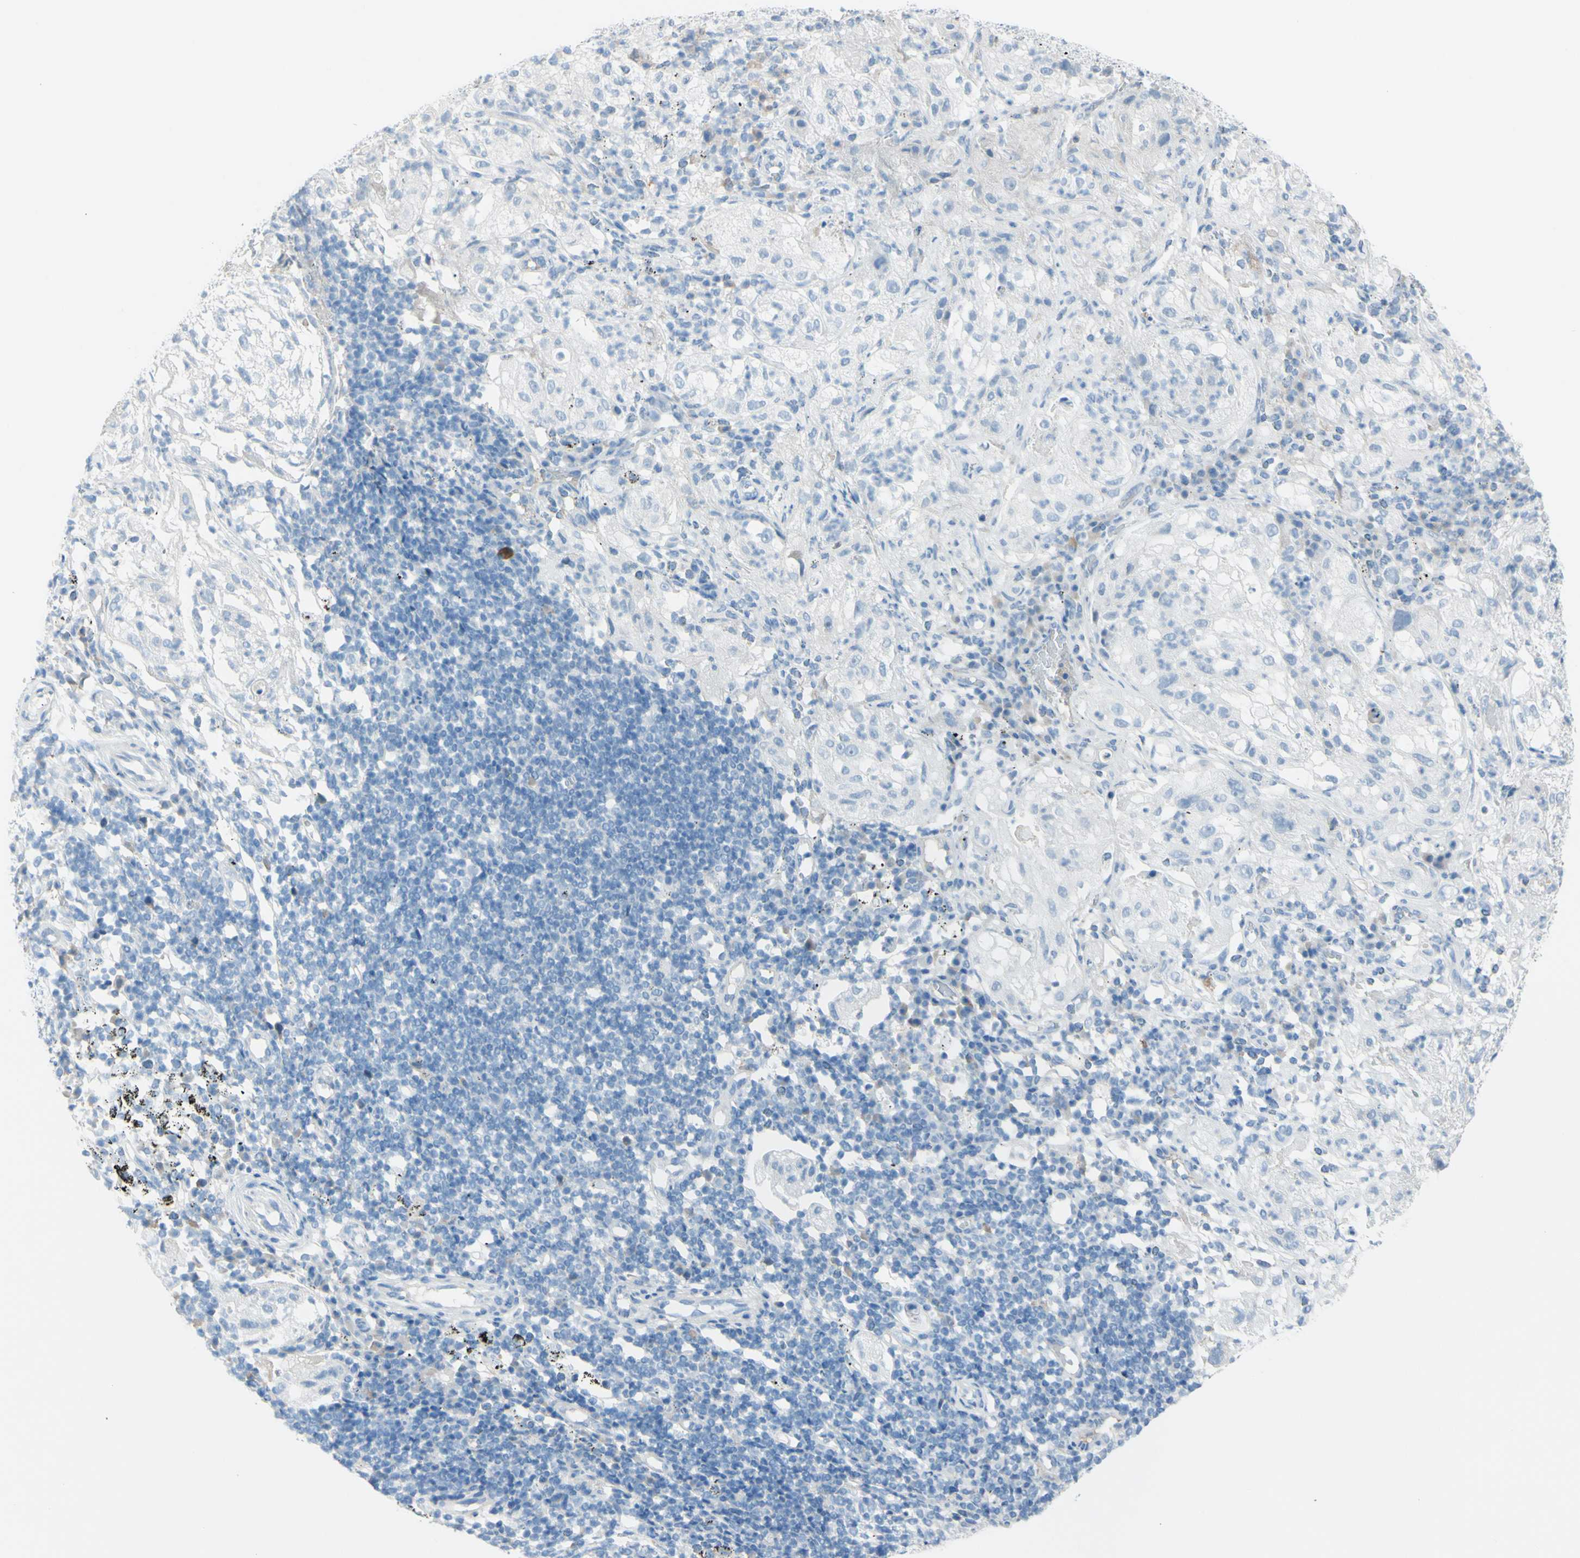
{"staining": {"intensity": "negative", "quantity": "none", "location": "none"}, "tissue": "lung cancer", "cell_type": "Tumor cells", "image_type": "cancer", "snomed": [{"axis": "morphology", "description": "Inflammation, NOS"}, {"axis": "morphology", "description": "Squamous cell carcinoma, NOS"}, {"axis": "topography", "description": "Lymph node"}, {"axis": "topography", "description": "Soft tissue"}, {"axis": "topography", "description": "Lung"}], "caption": "Tumor cells show no significant protein positivity in squamous cell carcinoma (lung). (DAB IHC with hematoxylin counter stain).", "gene": "TFPI2", "patient": {"sex": "male", "age": 66}}